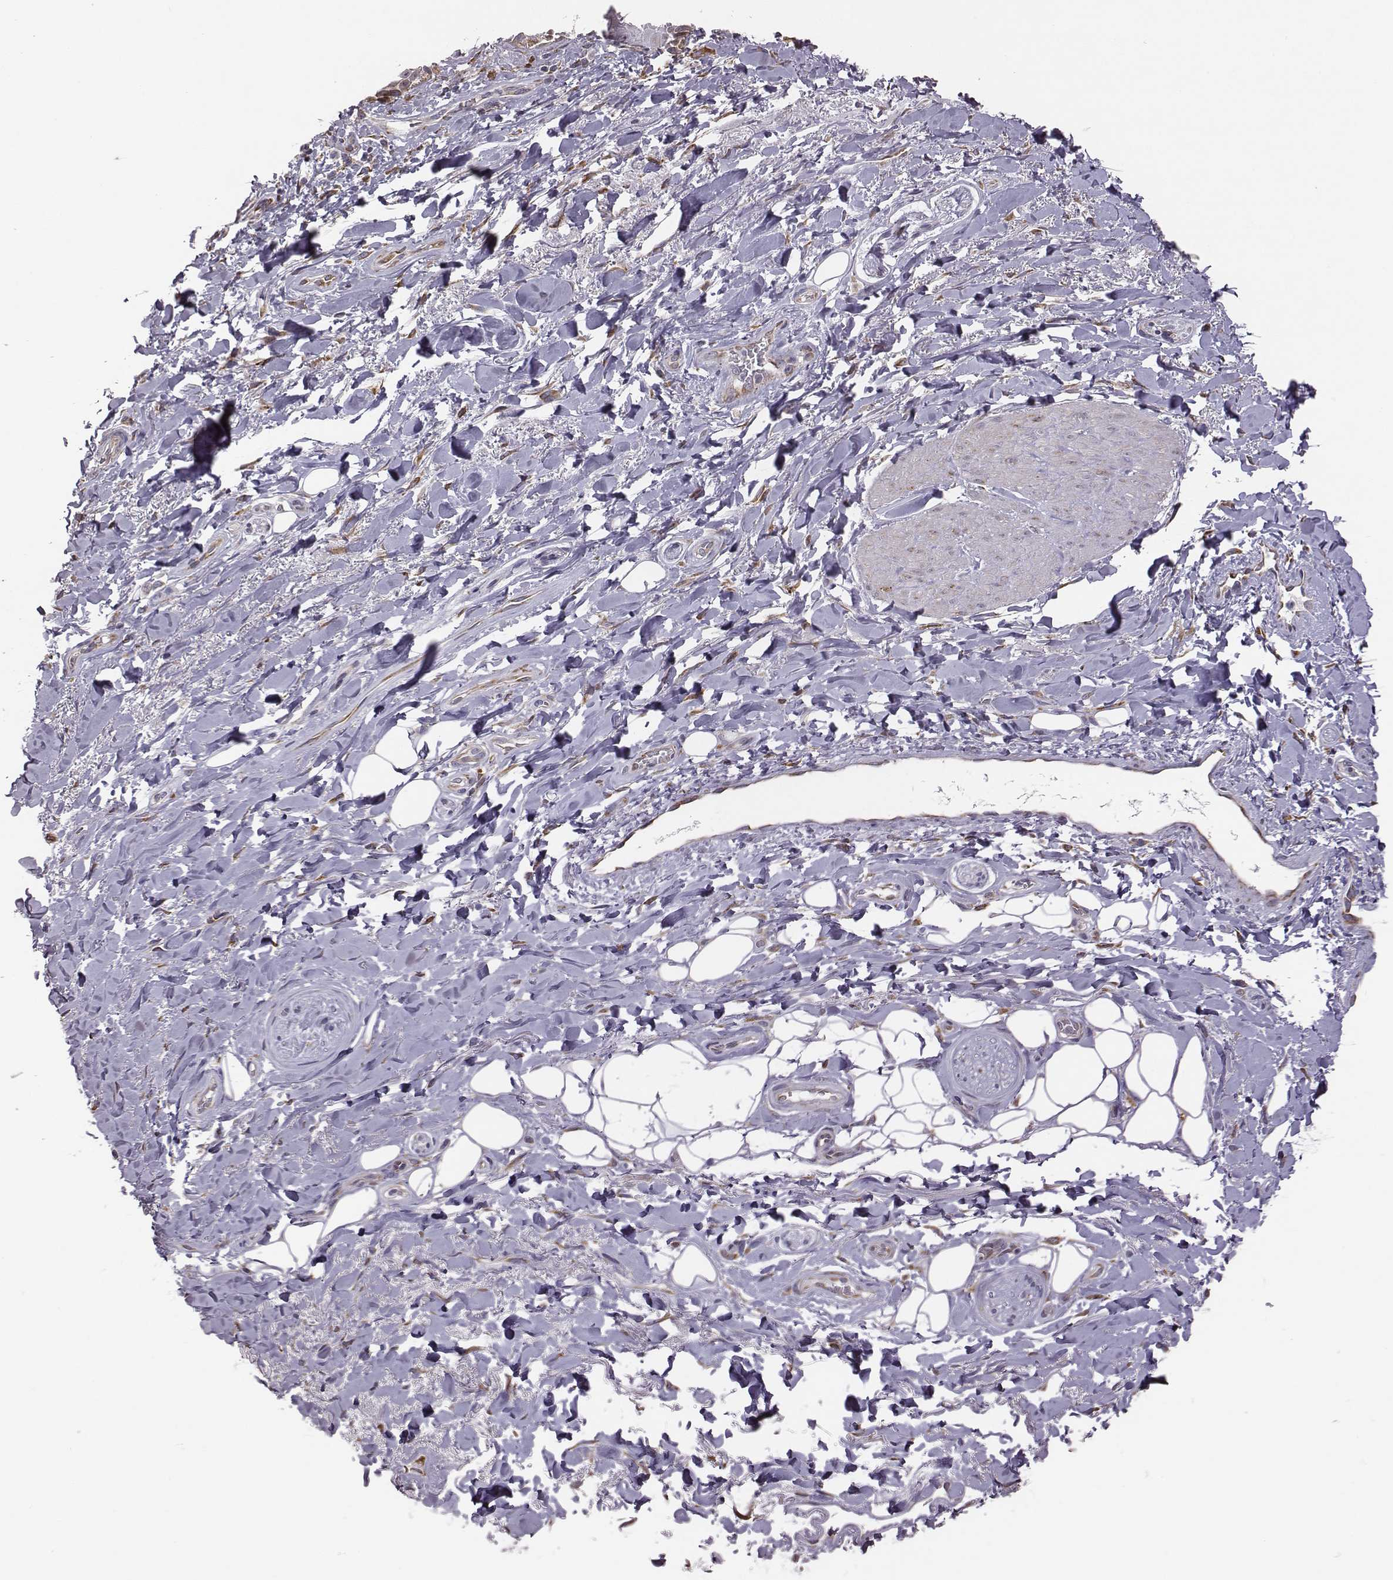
{"staining": {"intensity": "negative", "quantity": "none", "location": "none"}, "tissue": "adipose tissue", "cell_type": "Adipocytes", "image_type": "normal", "snomed": [{"axis": "morphology", "description": "Normal tissue, NOS"}, {"axis": "topography", "description": "Anal"}, {"axis": "topography", "description": "Peripheral nerve tissue"}], "caption": "Histopathology image shows no protein staining in adipocytes of unremarkable adipose tissue. (DAB (3,3'-diaminobenzidine) immunohistochemistry (IHC) visualized using brightfield microscopy, high magnification).", "gene": "SELENOI", "patient": {"sex": "male", "age": 53}}